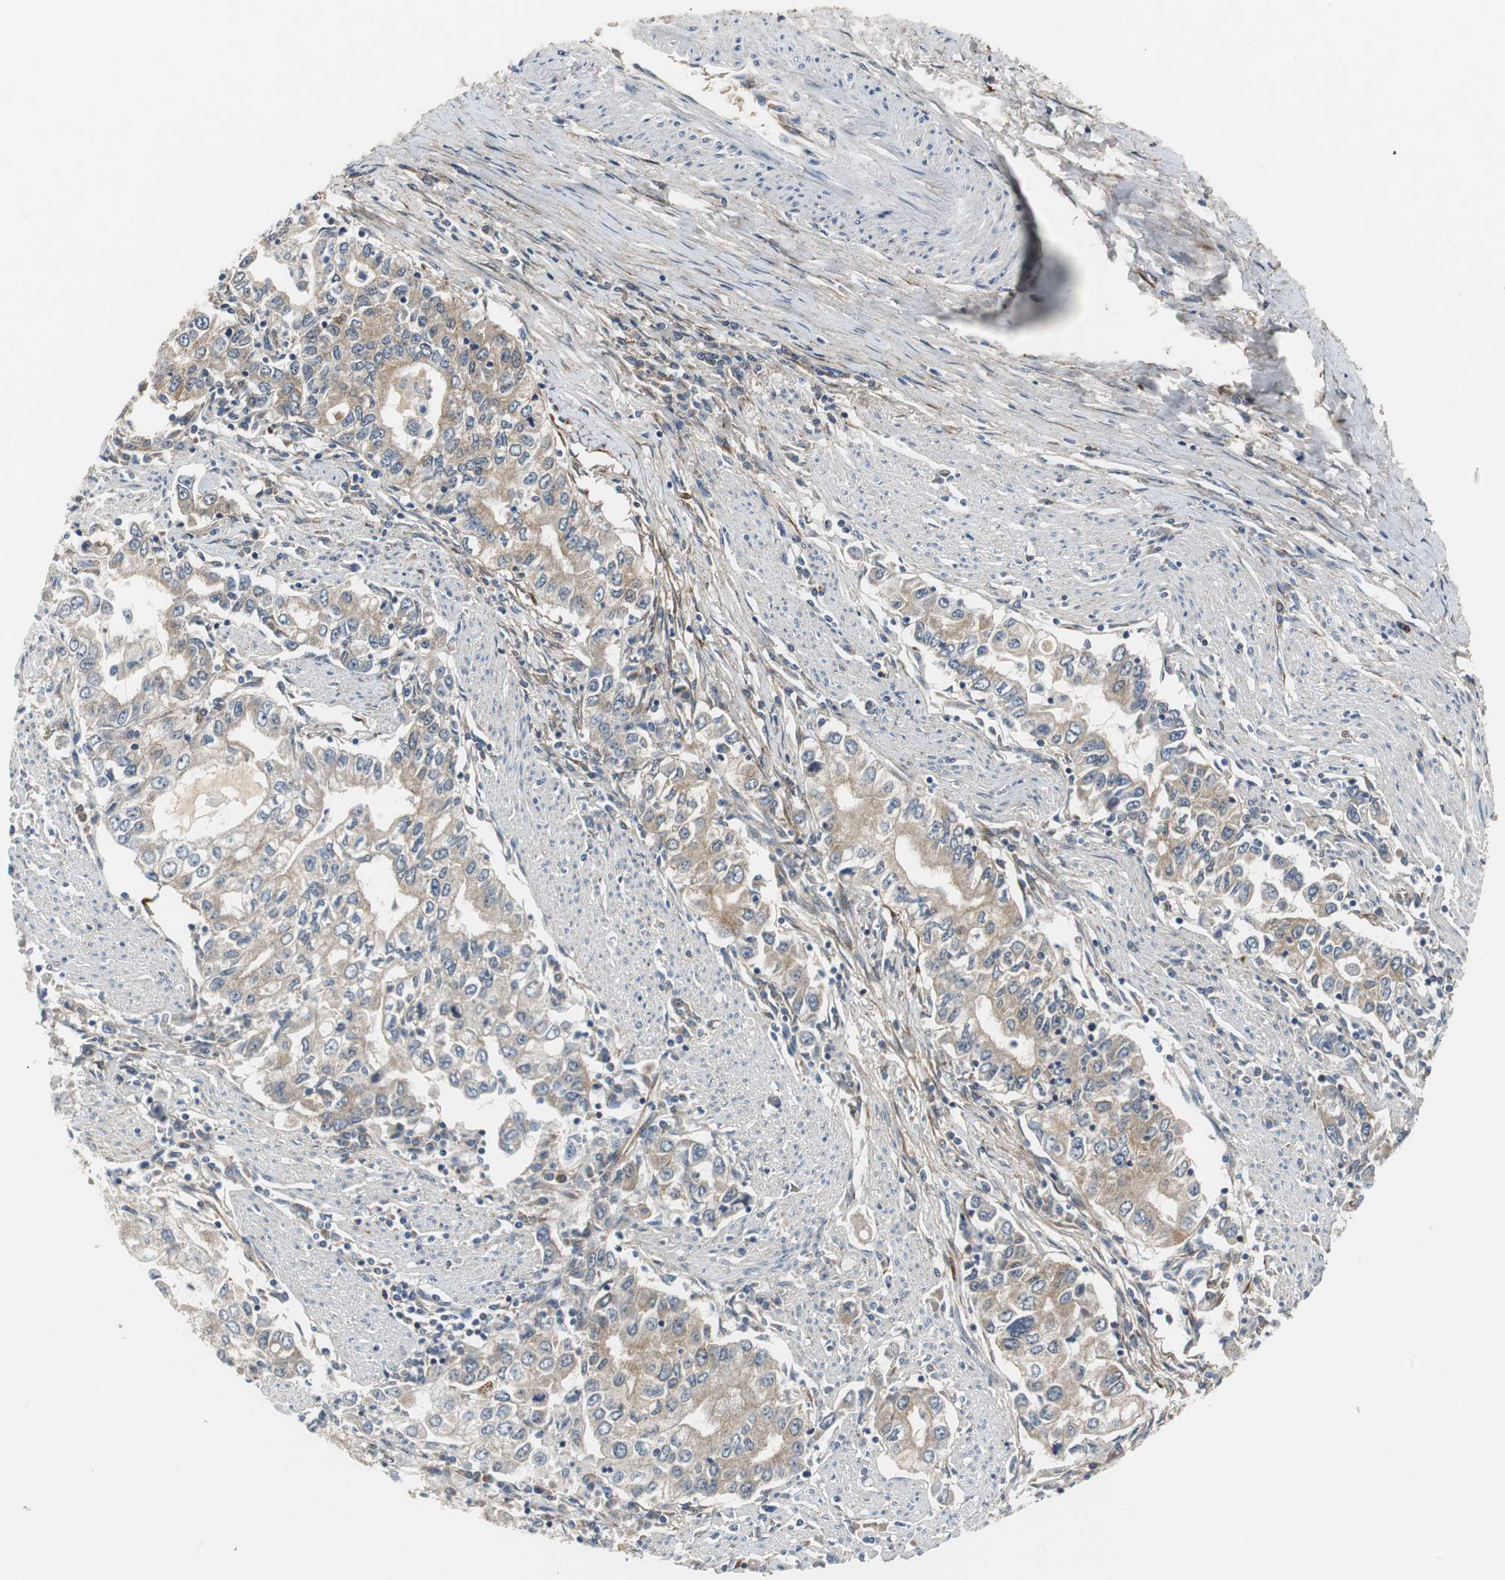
{"staining": {"intensity": "weak", "quantity": ">75%", "location": "cytoplasmic/membranous"}, "tissue": "stomach cancer", "cell_type": "Tumor cells", "image_type": "cancer", "snomed": [{"axis": "morphology", "description": "Adenocarcinoma, NOS"}, {"axis": "topography", "description": "Stomach, lower"}], "caption": "DAB (3,3'-diaminobenzidine) immunohistochemical staining of stomach cancer demonstrates weak cytoplasmic/membranous protein positivity in about >75% of tumor cells.", "gene": "ISCU", "patient": {"sex": "female", "age": 72}}